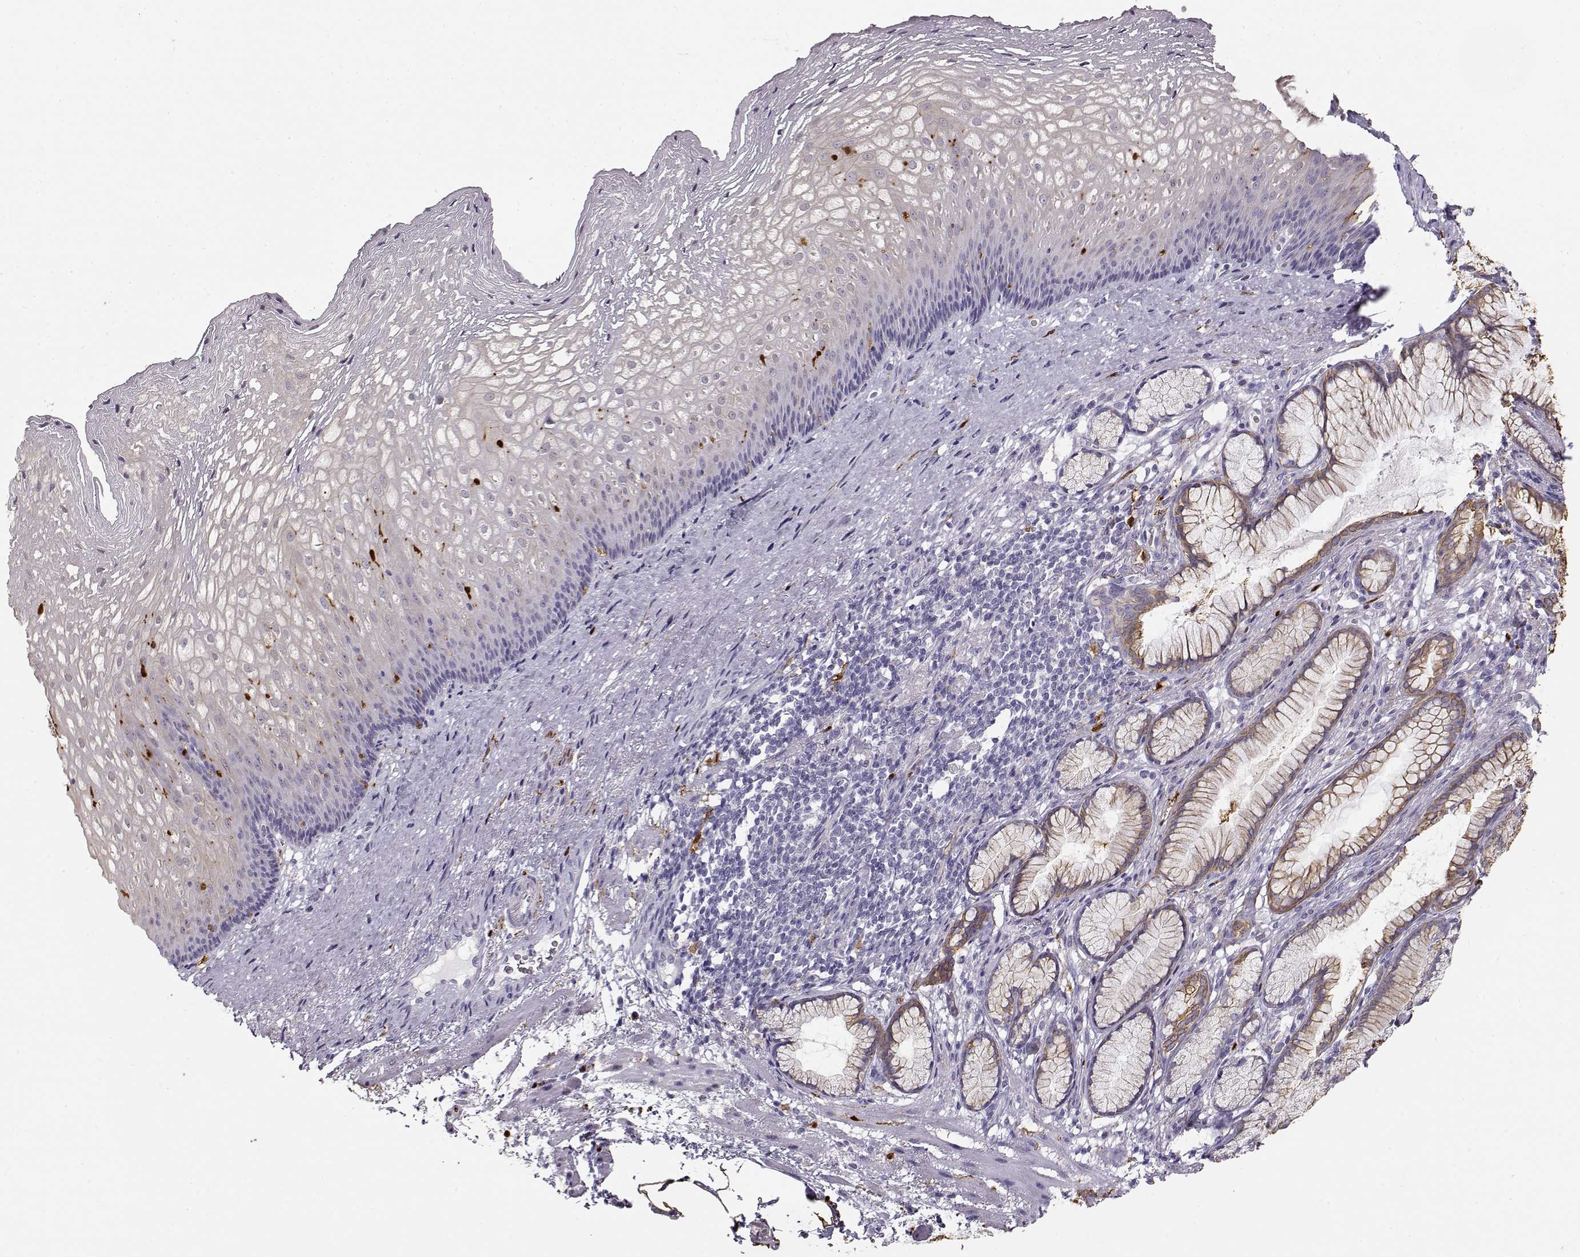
{"staining": {"intensity": "negative", "quantity": "none", "location": "none"}, "tissue": "esophagus", "cell_type": "Squamous epithelial cells", "image_type": "normal", "snomed": [{"axis": "morphology", "description": "Normal tissue, NOS"}, {"axis": "topography", "description": "Esophagus"}], "caption": "There is no significant staining in squamous epithelial cells of esophagus. (Stains: DAB IHC with hematoxylin counter stain, Microscopy: brightfield microscopy at high magnification).", "gene": "S100B", "patient": {"sex": "male", "age": 76}}